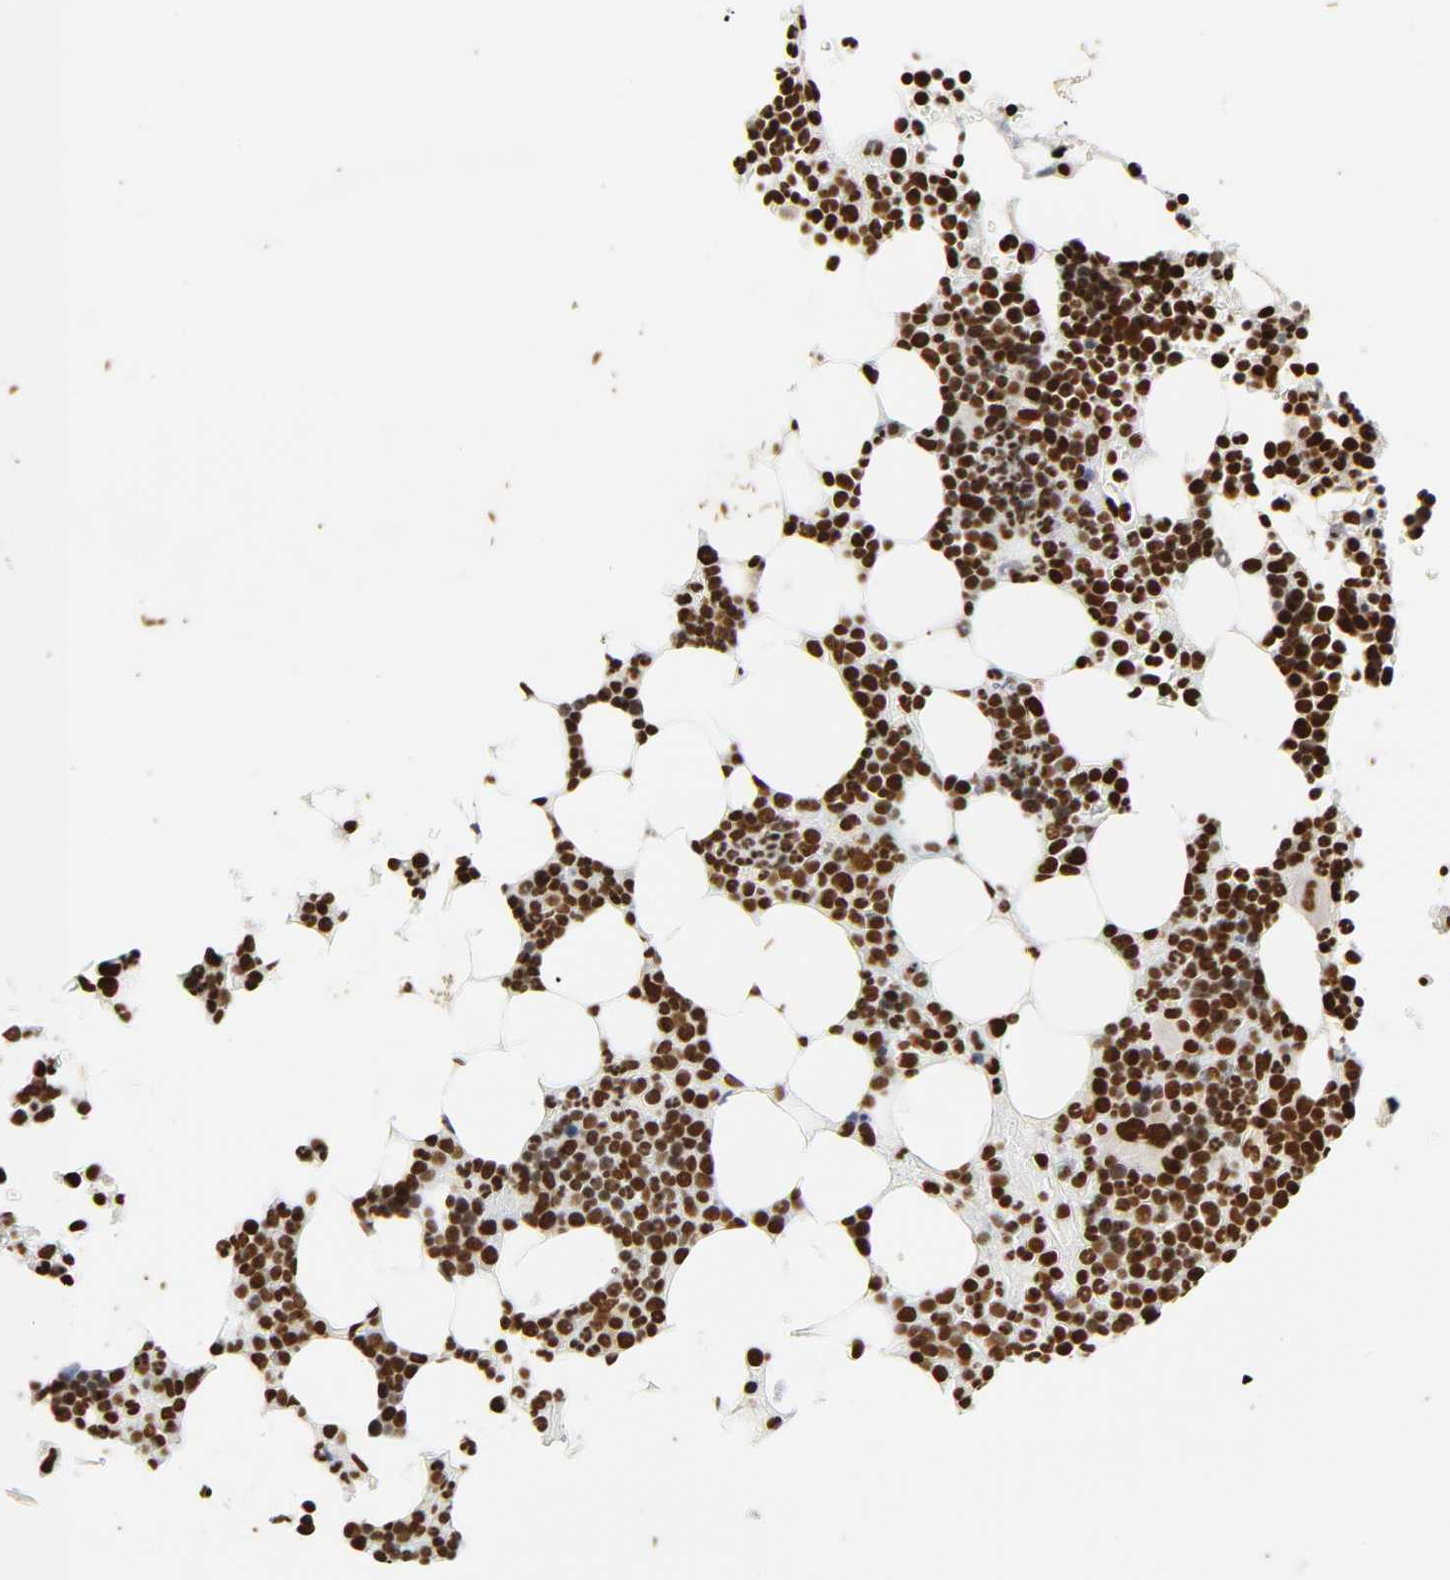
{"staining": {"intensity": "strong", "quantity": ">75%", "location": "nuclear"}, "tissue": "bone marrow", "cell_type": "Hematopoietic cells", "image_type": "normal", "snomed": [{"axis": "morphology", "description": "Normal tissue, NOS"}, {"axis": "topography", "description": "Bone marrow"}], "caption": "Hematopoietic cells exhibit high levels of strong nuclear expression in approximately >75% of cells in benign human bone marrow.", "gene": "HNRNPC", "patient": {"sex": "female", "age": 73}}